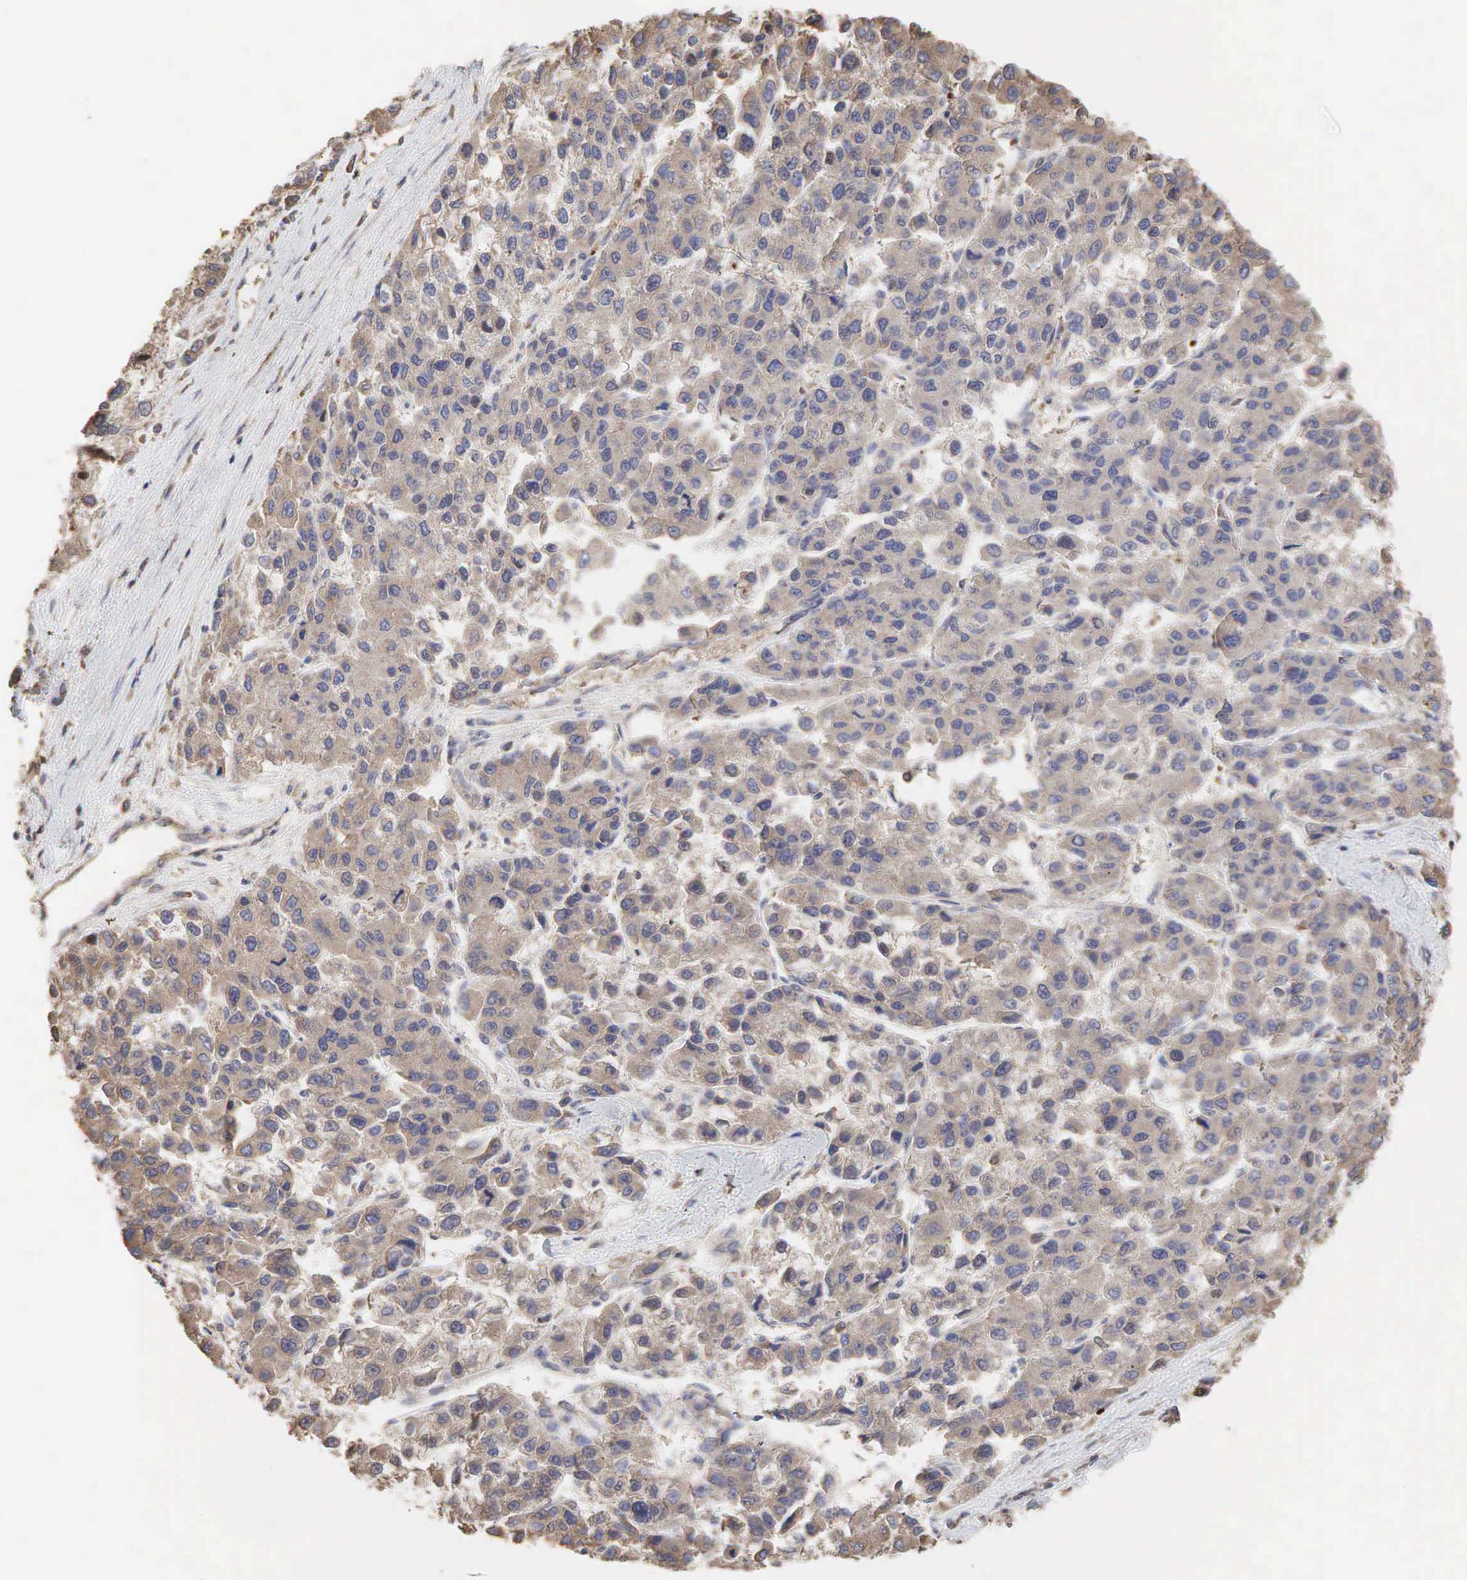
{"staining": {"intensity": "weak", "quantity": ">75%", "location": "cytoplasmic/membranous"}, "tissue": "liver cancer", "cell_type": "Tumor cells", "image_type": "cancer", "snomed": [{"axis": "morphology", "description": "Carcinoma, Hepatocellular, NOS"}, {"axis": "topography", "description": "Liver"}], "caption": "Immunohistochemical staining of liver cancer (hepatocellular carcinoma) reveals low levels of weak cytoplasmic/membranous expression in about >75% of tumor cells.", "gene": "PABPC5", "patient": {"sex": "female", "age": 66}}